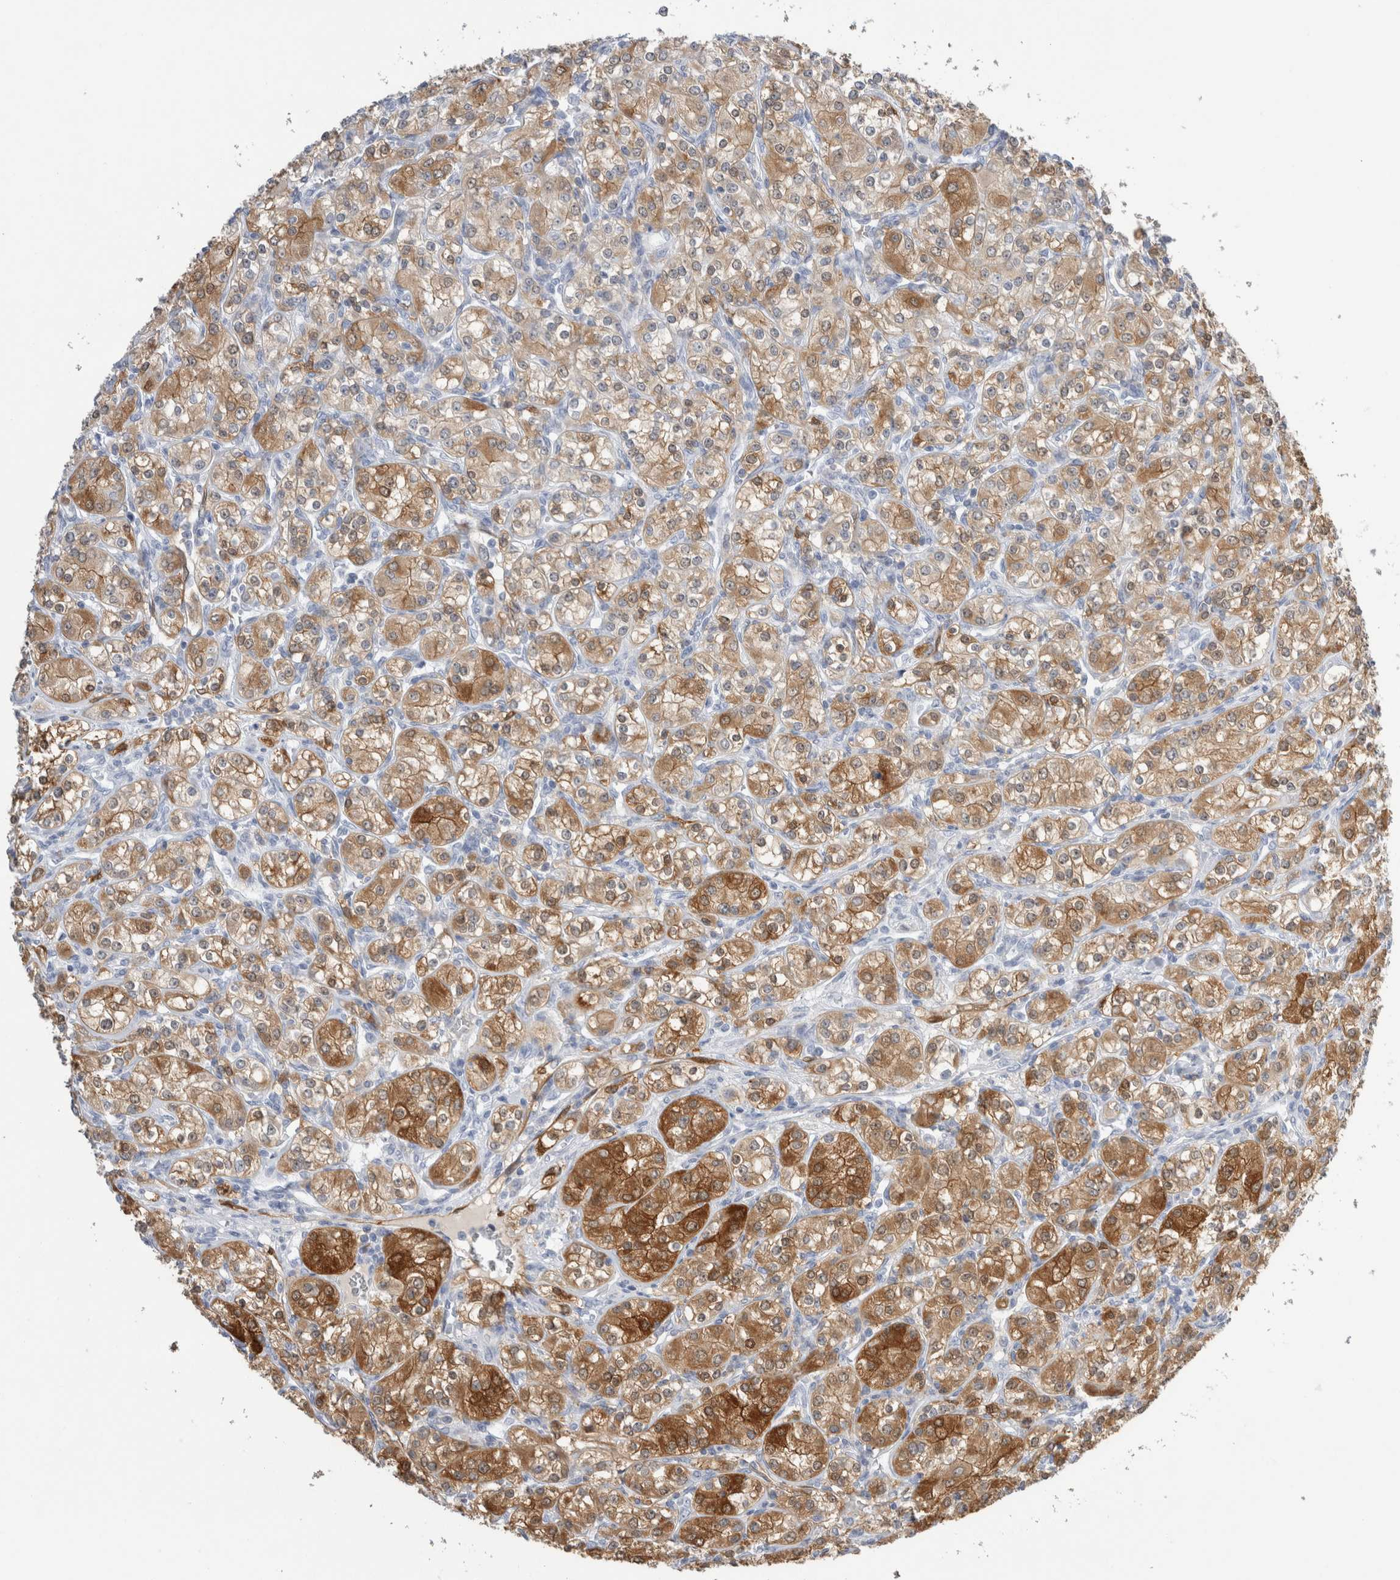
{"staining": {"intensity": "moderate", "quantity": ">75%", "location": "cytoplasmic/membranous"}, "tissue": "renal cancer", "cell_type": "Tumor cells", "image_type": "cancer", "snomed": [{"axis": "morphology", "description": "Adenocarcinoma, NOS"}, {"axis": "topography", "description": "Kidney"}], "caption": "DAB immunohistochemical staining of human renal adenocarcinoma exhibits moderate cytoplasmic/membranous protein expression in approximately >75% of tumor cells. Nuclei are stained in blue.", "gene": "NAPEPLD", "patient": {"sex": "male", "age": 77}}